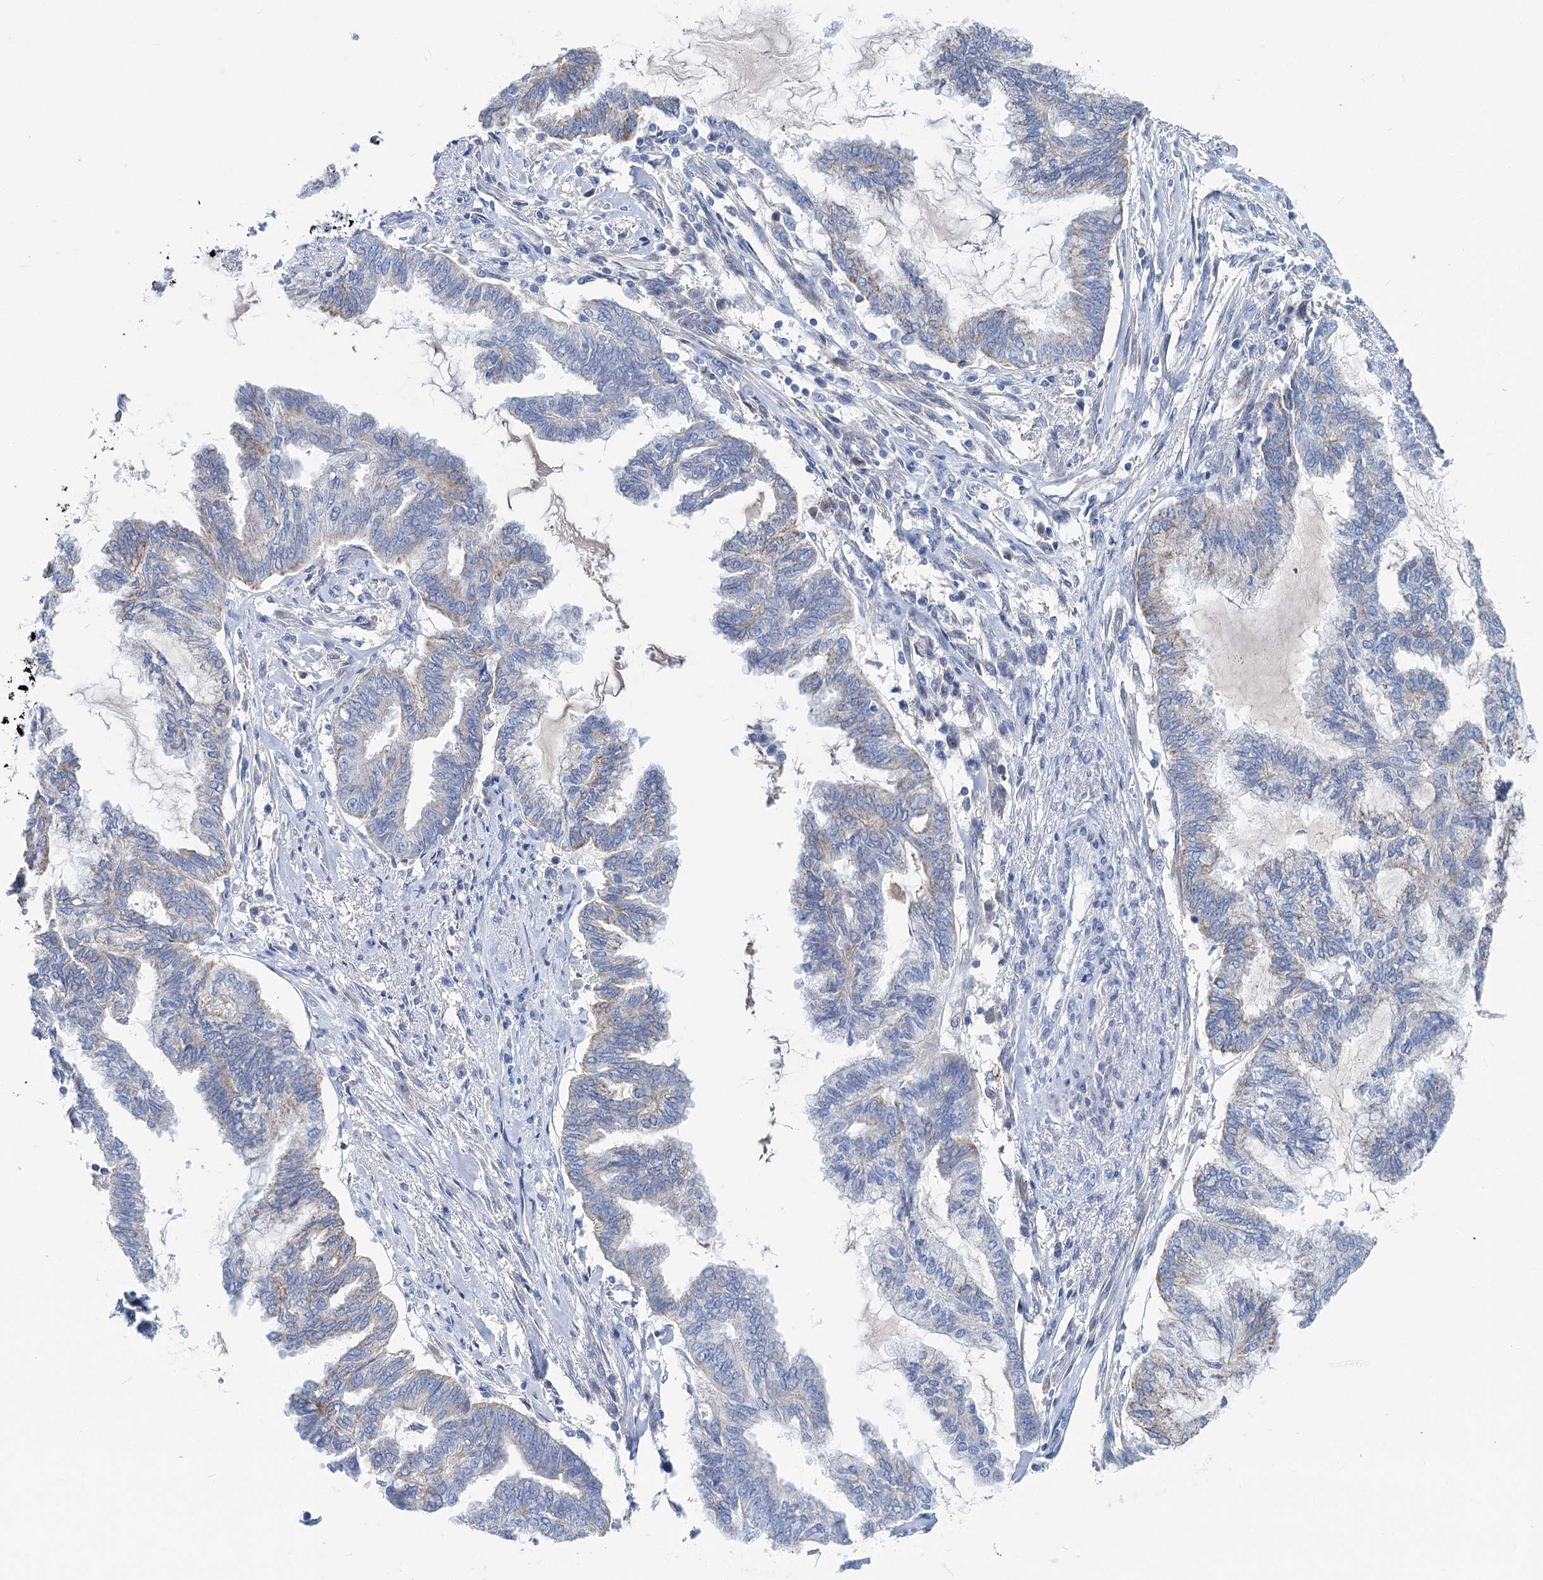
{"staining": {"intensity": "weak", "quantity": "<25%", "location": "cytoplasmic/membranous"}, "tissue": "endometrial cancer", "cell_type": "Tumor cells", "image_type": "cancer", "snomed": [{"axis": "morphology", "description": "Adenocarcinoma, NOS"}, {"axis": "topography", "description": "Endometrium"}], "caption": "IHC photomicrograph of endometrial cancer stained for a protein (brown), which reveals no positivity in tumor cells.", "gene": "CHDH", "patient": {"sex": "female", "age": 86}}